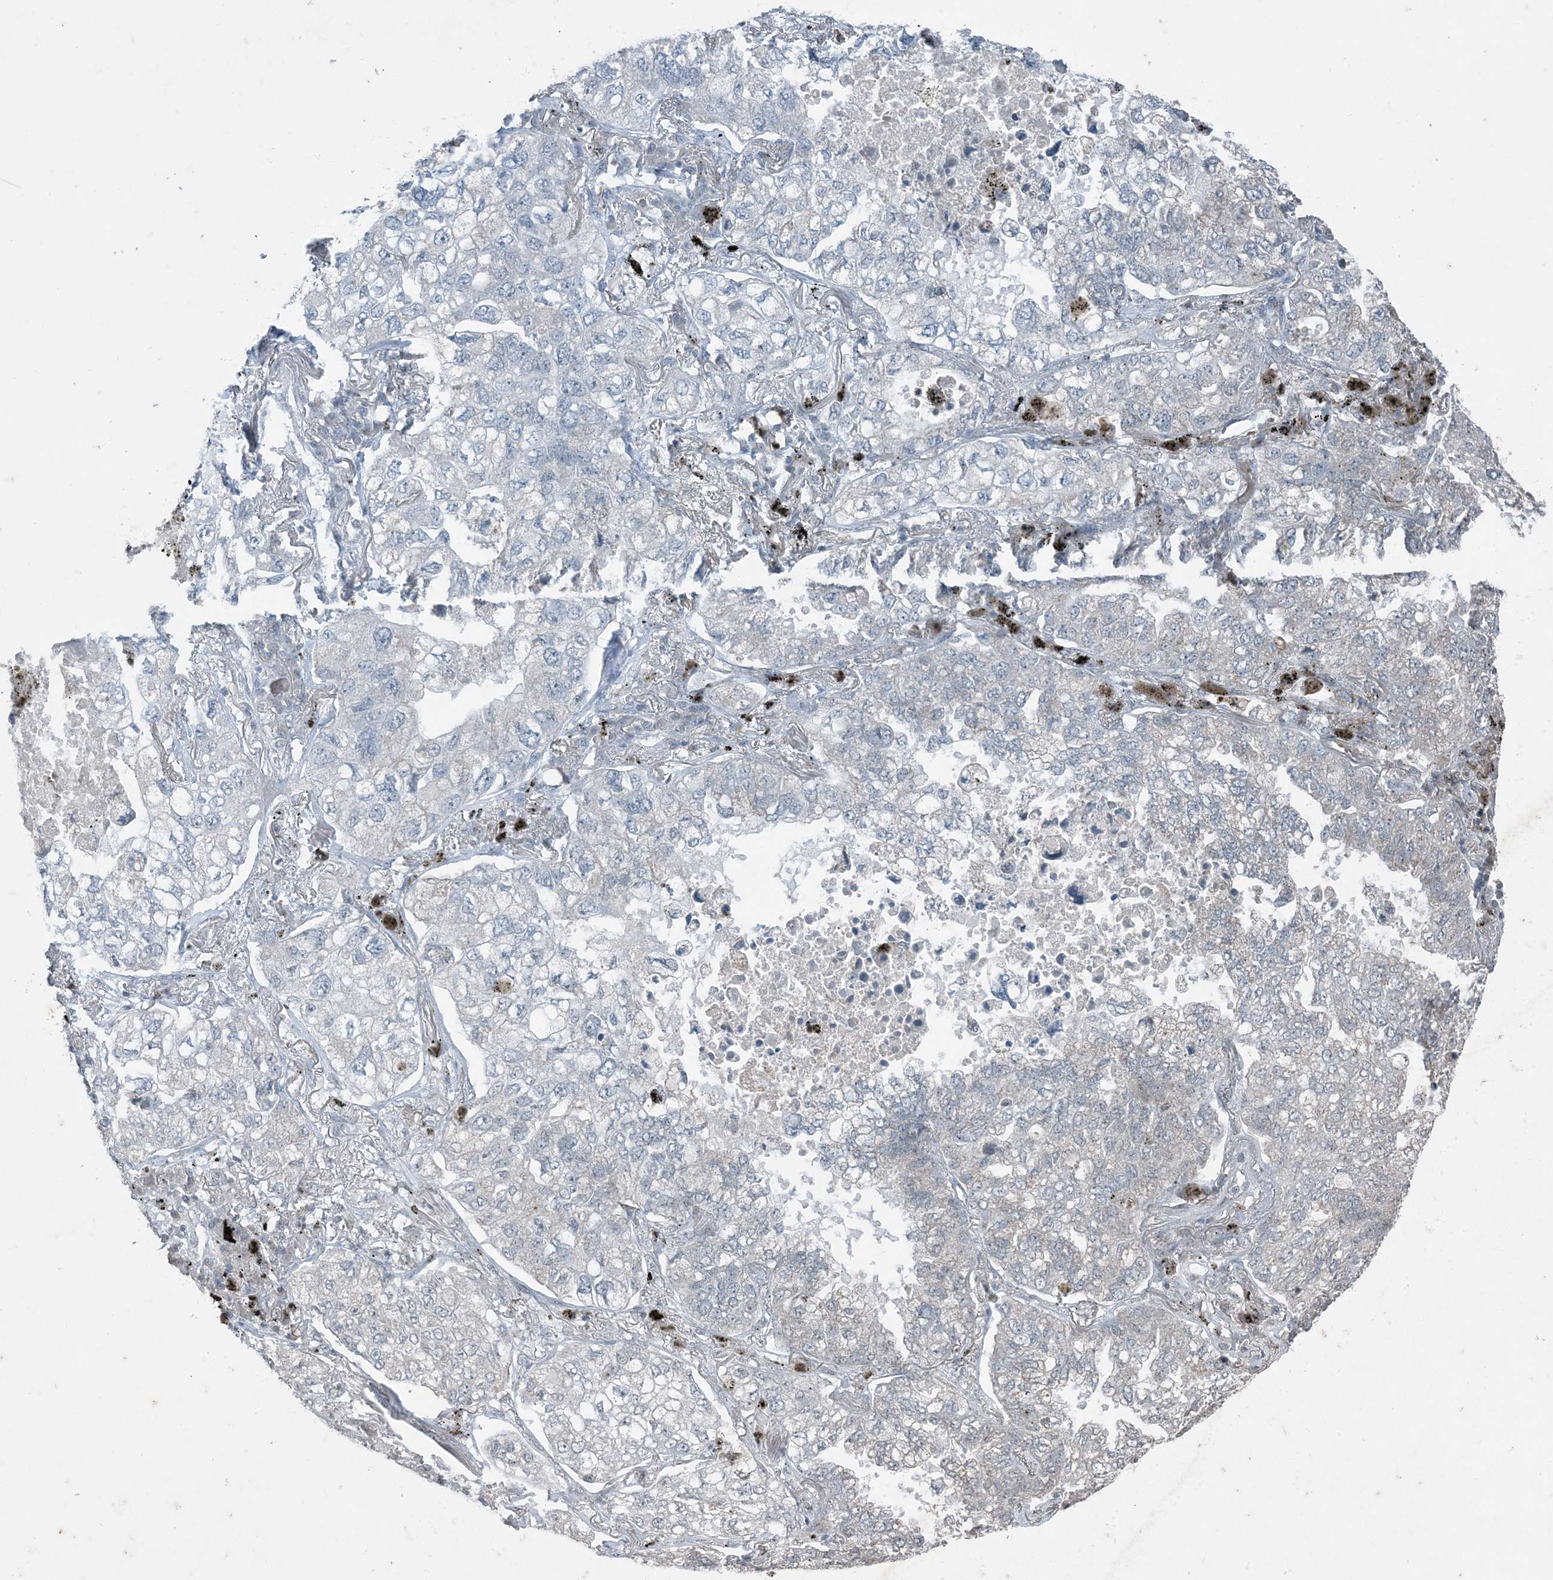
{"staining": {"intensity": "negative", "quantity": "none", "location": "none"}, "tissue": "lung cancer", "cell_type": "Tumor cells", "image_type": "cancer", "snomed": [{"axis": "morphology", "description": "Adenocarcinoma, NOS"}, {"axis": "topography", "description": "Lung"}], "caption": "Tumor cells are negative for protein expression in human lung cancer (adenocarcinoma).", "gene": "GNL1", "patient": {"sex": "male", "age": 65}}